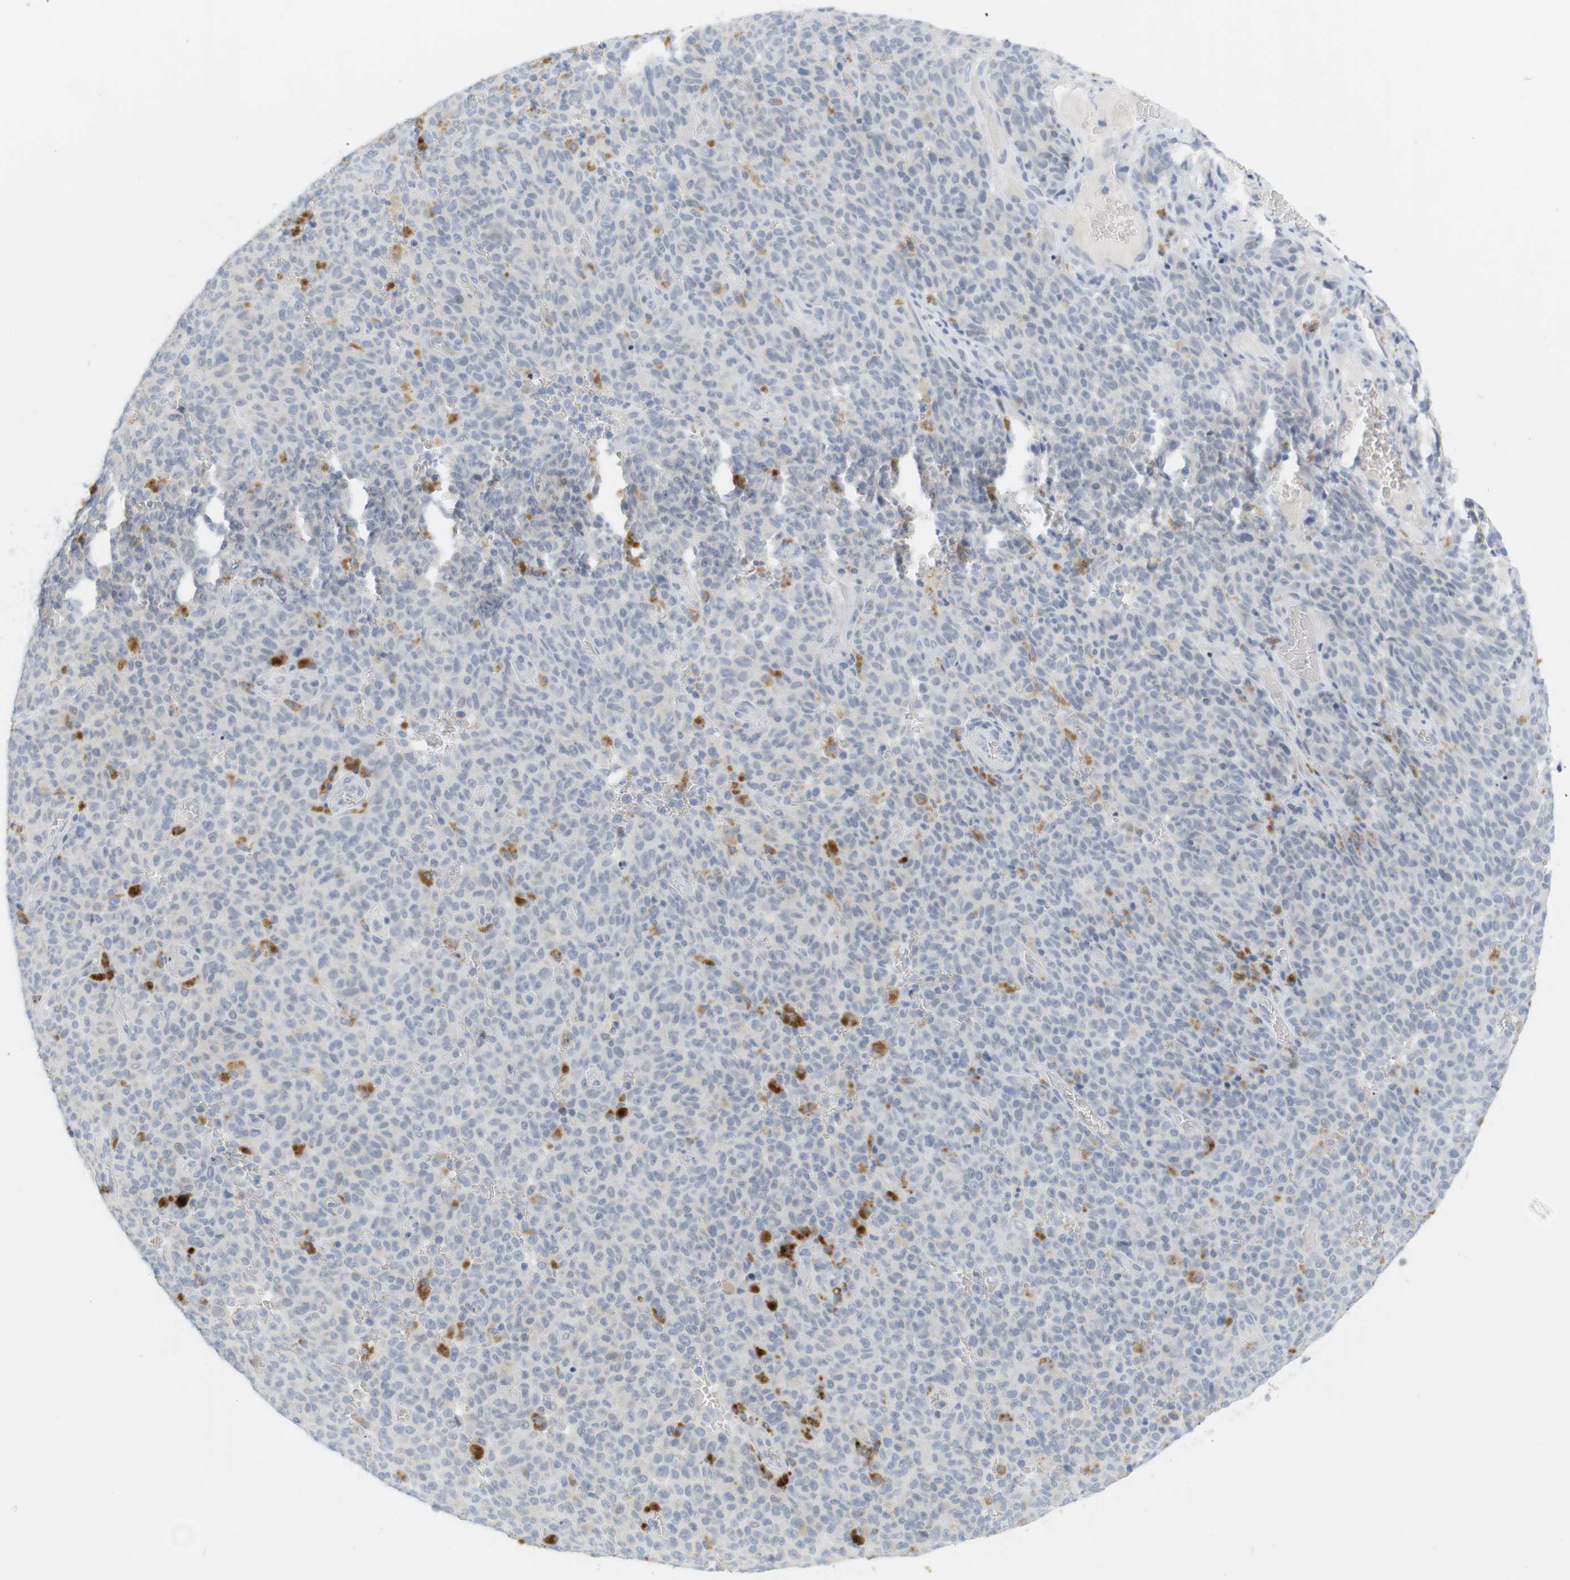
{"staining": {"intensity": "negative", "quantity": "none", "location": "none"}, "tissue": "melanoma", "cell_type": "Tumor cells", "image_type": "cancer", "snomed": [{"axis": "morphology", "description": "Malignant melanoma, NOS"}, {"axis": "topography", "description": "Skin"}], "caption": "A photomicrograph of malignant melanoma stained for a protein exhibits no brown staining in tumor cells. (IHC, brightfield microscopy, high magnification).", "gene": "YIPF1", "patient": {"sex": "female", "age": 82}}